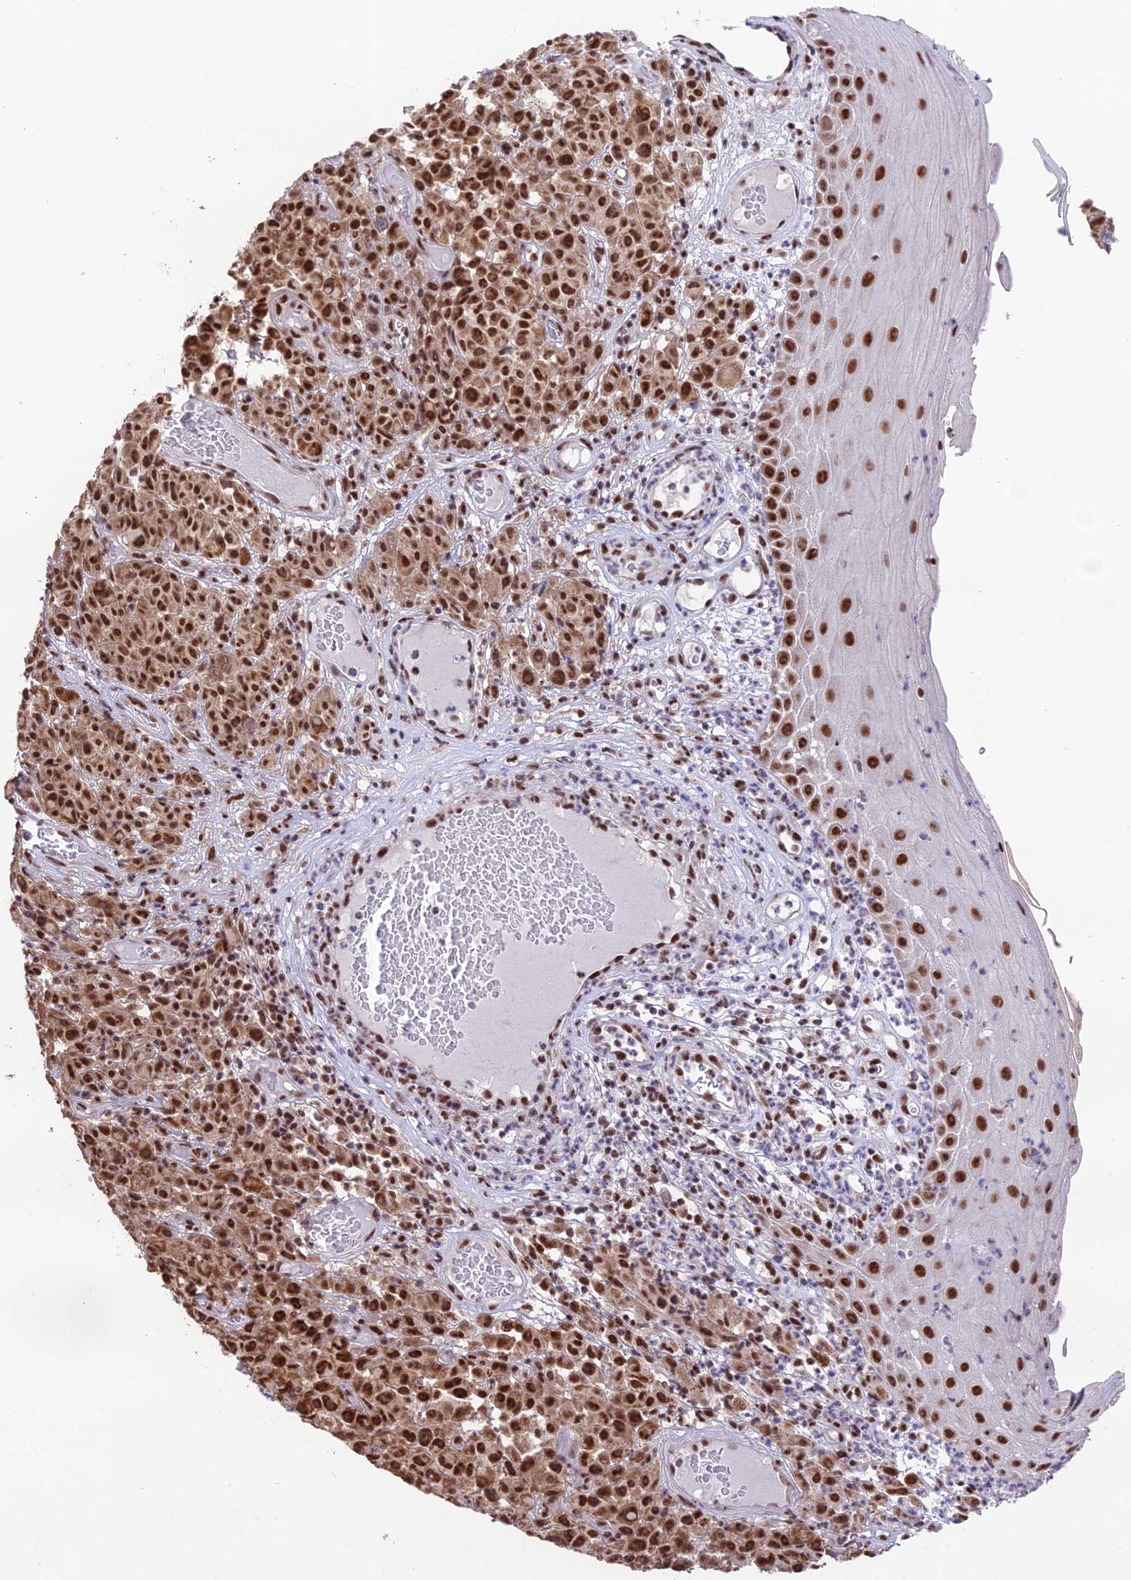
{"staining": {"intensity": "moderate", "quantity": ">75%", "location": "cytoplasmic/membranous,nuclear"}, "tissue": "melanoma", "cell_type": "Tumor cells", "image_type": "cancer", "snomed": [{"axis": "morphology", "description": "Malignant melanoma, NOS"}, {"axis": "topography", "description": "Skin"}], "caption": "Melanoma tissue exhibits moderate cytoplasmic/membranous and nuclear expression in about >75% of tumor cells, visualized by immunohistochemistry. The staining was performed using DAB to visualize the protein expression in brown, while the nuclei were stained in blue with hematoxylin (Magnification: 20x).", "gene": "THOC7", "patient": {"sex": "female", "age": 82}}